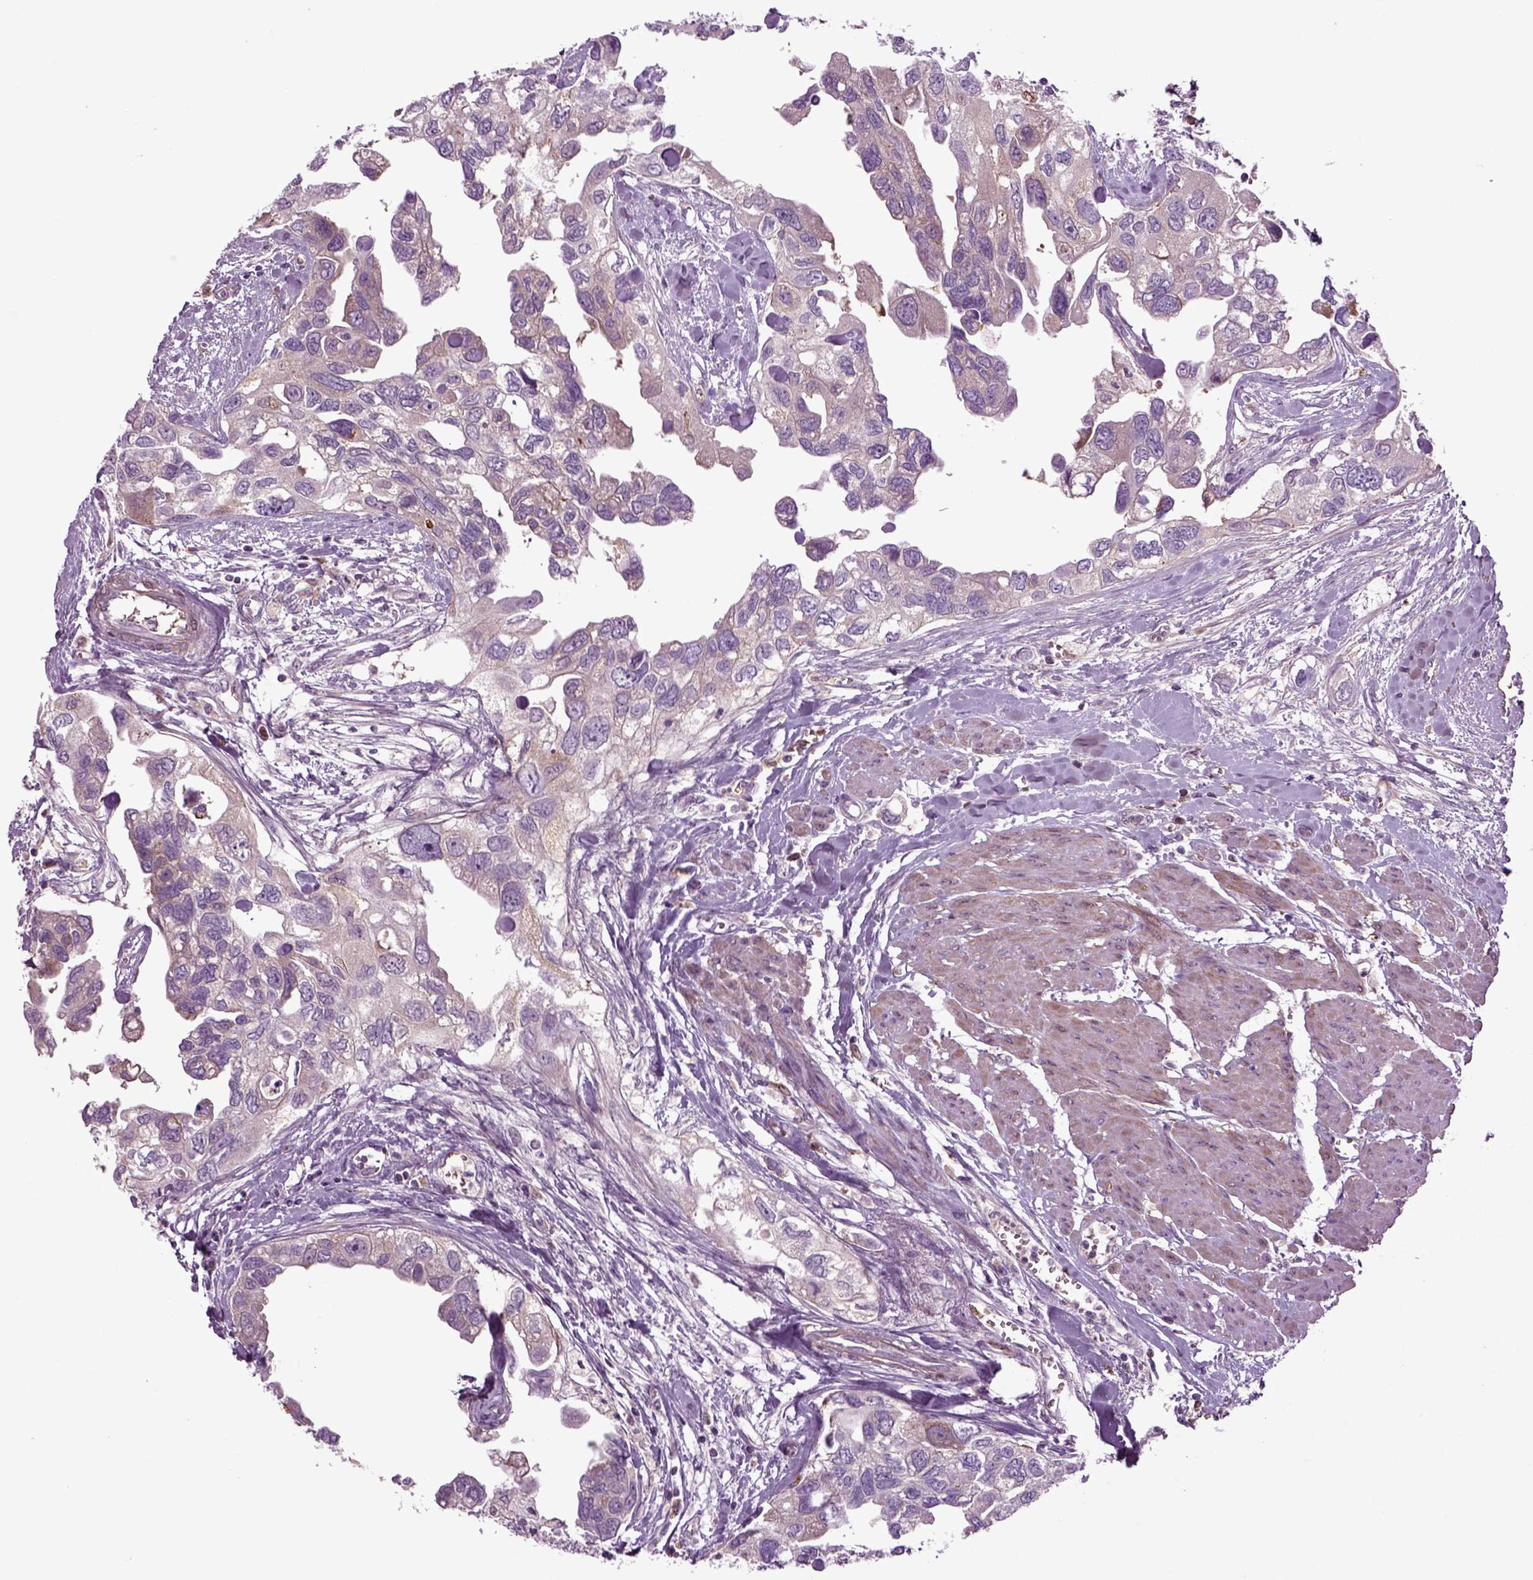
{"staining": {"intensity": "weak", "quantity": "25%-75%", "location": "cytoplasmic/membranous"}, "tissue": "urothelial cancer", "cell_type": "Tumor cells", "image_type": "cancer", "snomed": [{"axis": "morphology", "description": "Urothelial carcinoma, High grade"}, {"axis": "topography", "description": "Urinary bladder"}], "caption": "DAB immunohistochemical staining of human high-grade urothelial carcinoma shows weak cytoplasmic/membranous protein positivity in approximately 25%-75% of tumor cells. The staining was performed using DAB, with brown indicating positive protein expression. Nuclei are stained blue with hematoxylin.", "gene": "SPON1", "patient": {"sex": "male", "age": 59}}